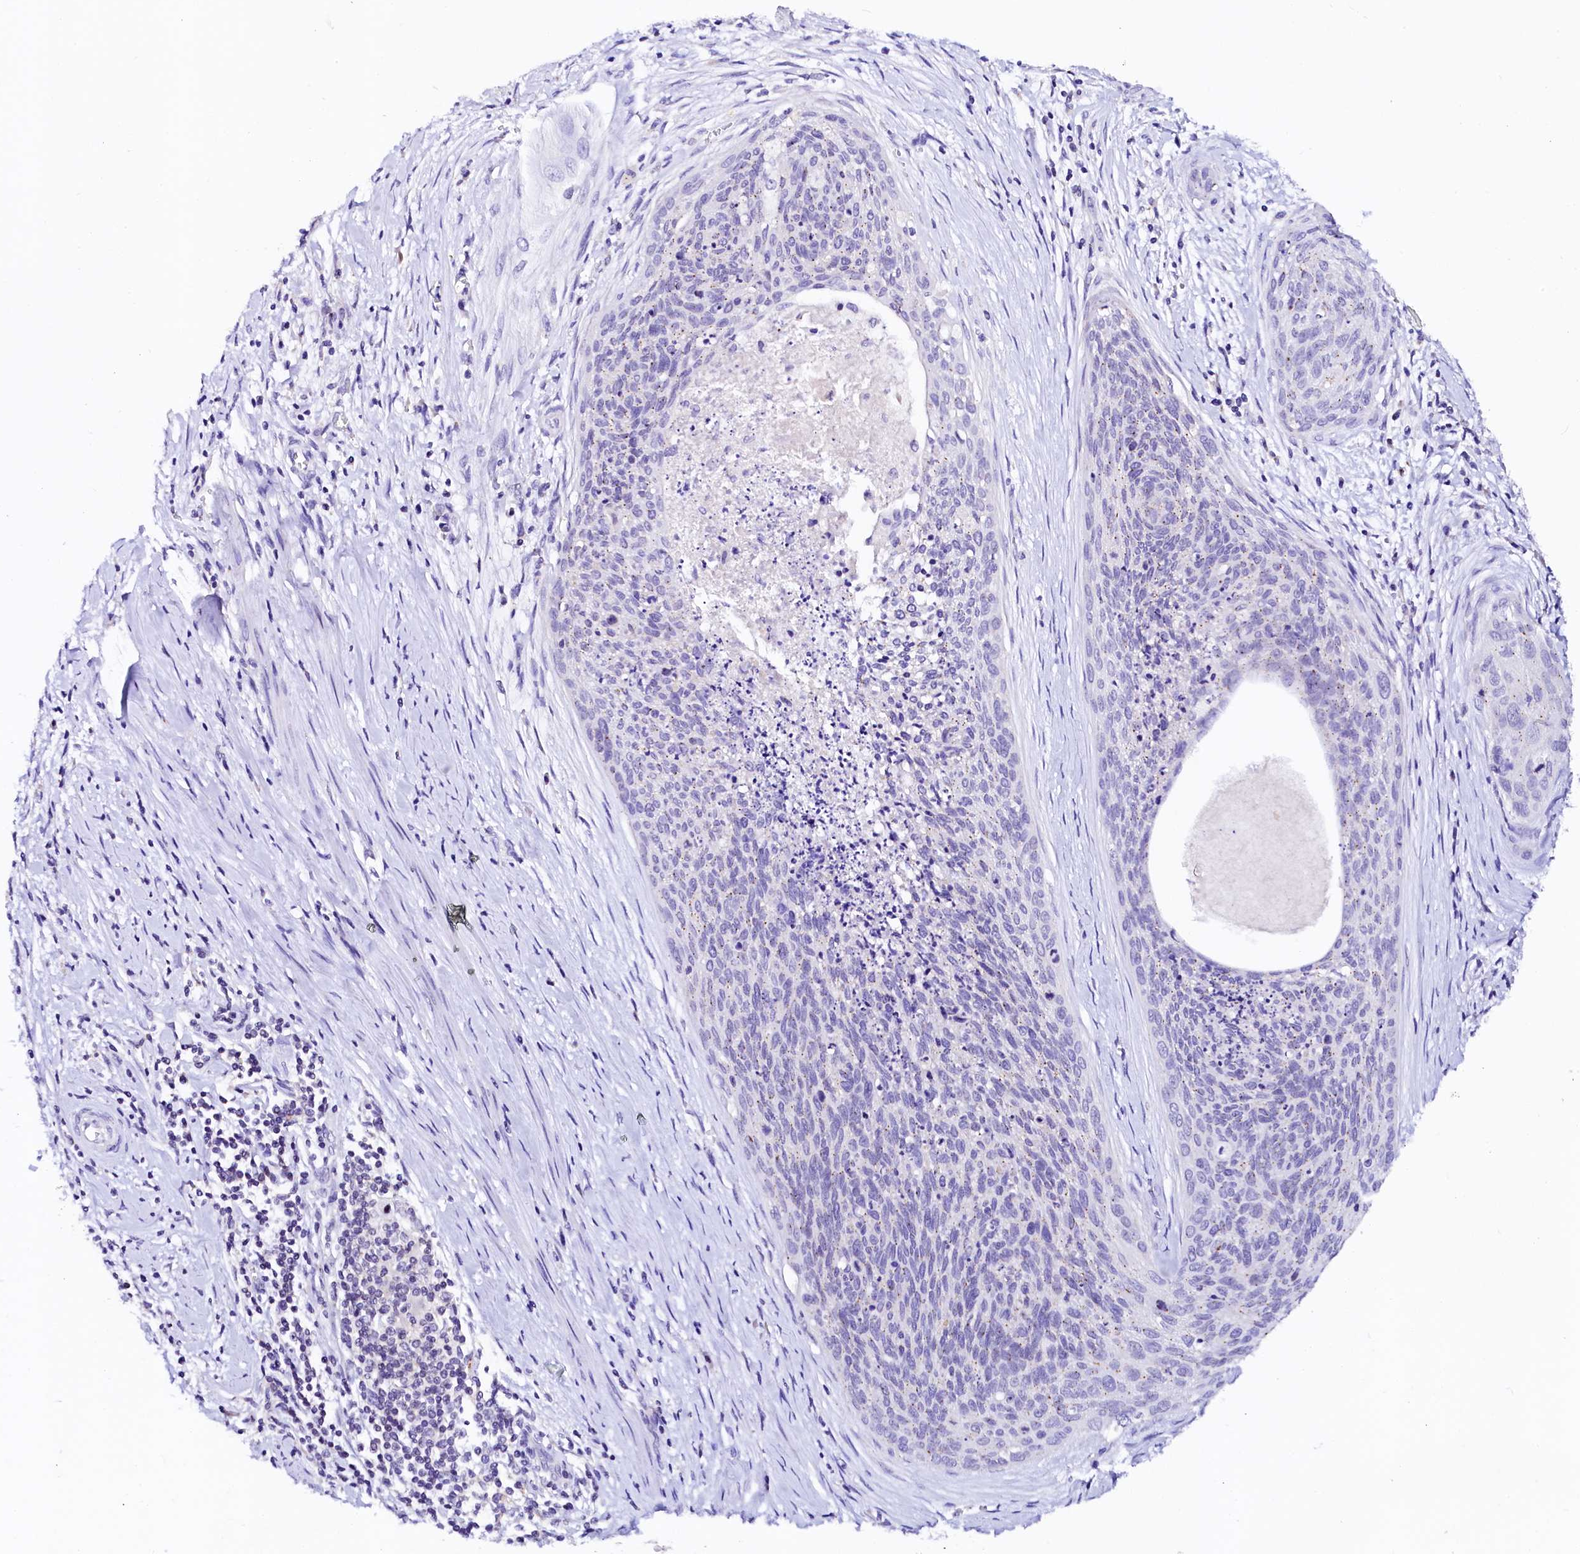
{"staining": {"intensity": "negative", "quantity": "none", "location": "none"}, "tissue": "cervical cancer", "cell_type": "Tumor cells", "image_type": "cancer", "snomed": [{"axis": "morphology", "description": "Squamous cell carcinoma, NOS"}, {"axis": "topography", "description": "Cervix"}], "caption": "DAB immunohistochemical staining of human cervical squamous cell carcinoma reveals no significant positivity in tumor cells. The staining was performed using DAB (3,3'-diaminobenzidine) to visualize the protein expression in brown, while the nuclei were stained in blue with hematoxylin (Magnification: 20x).", "gene": "NALF1", "patient": {"sex": "female", "age": 55}}